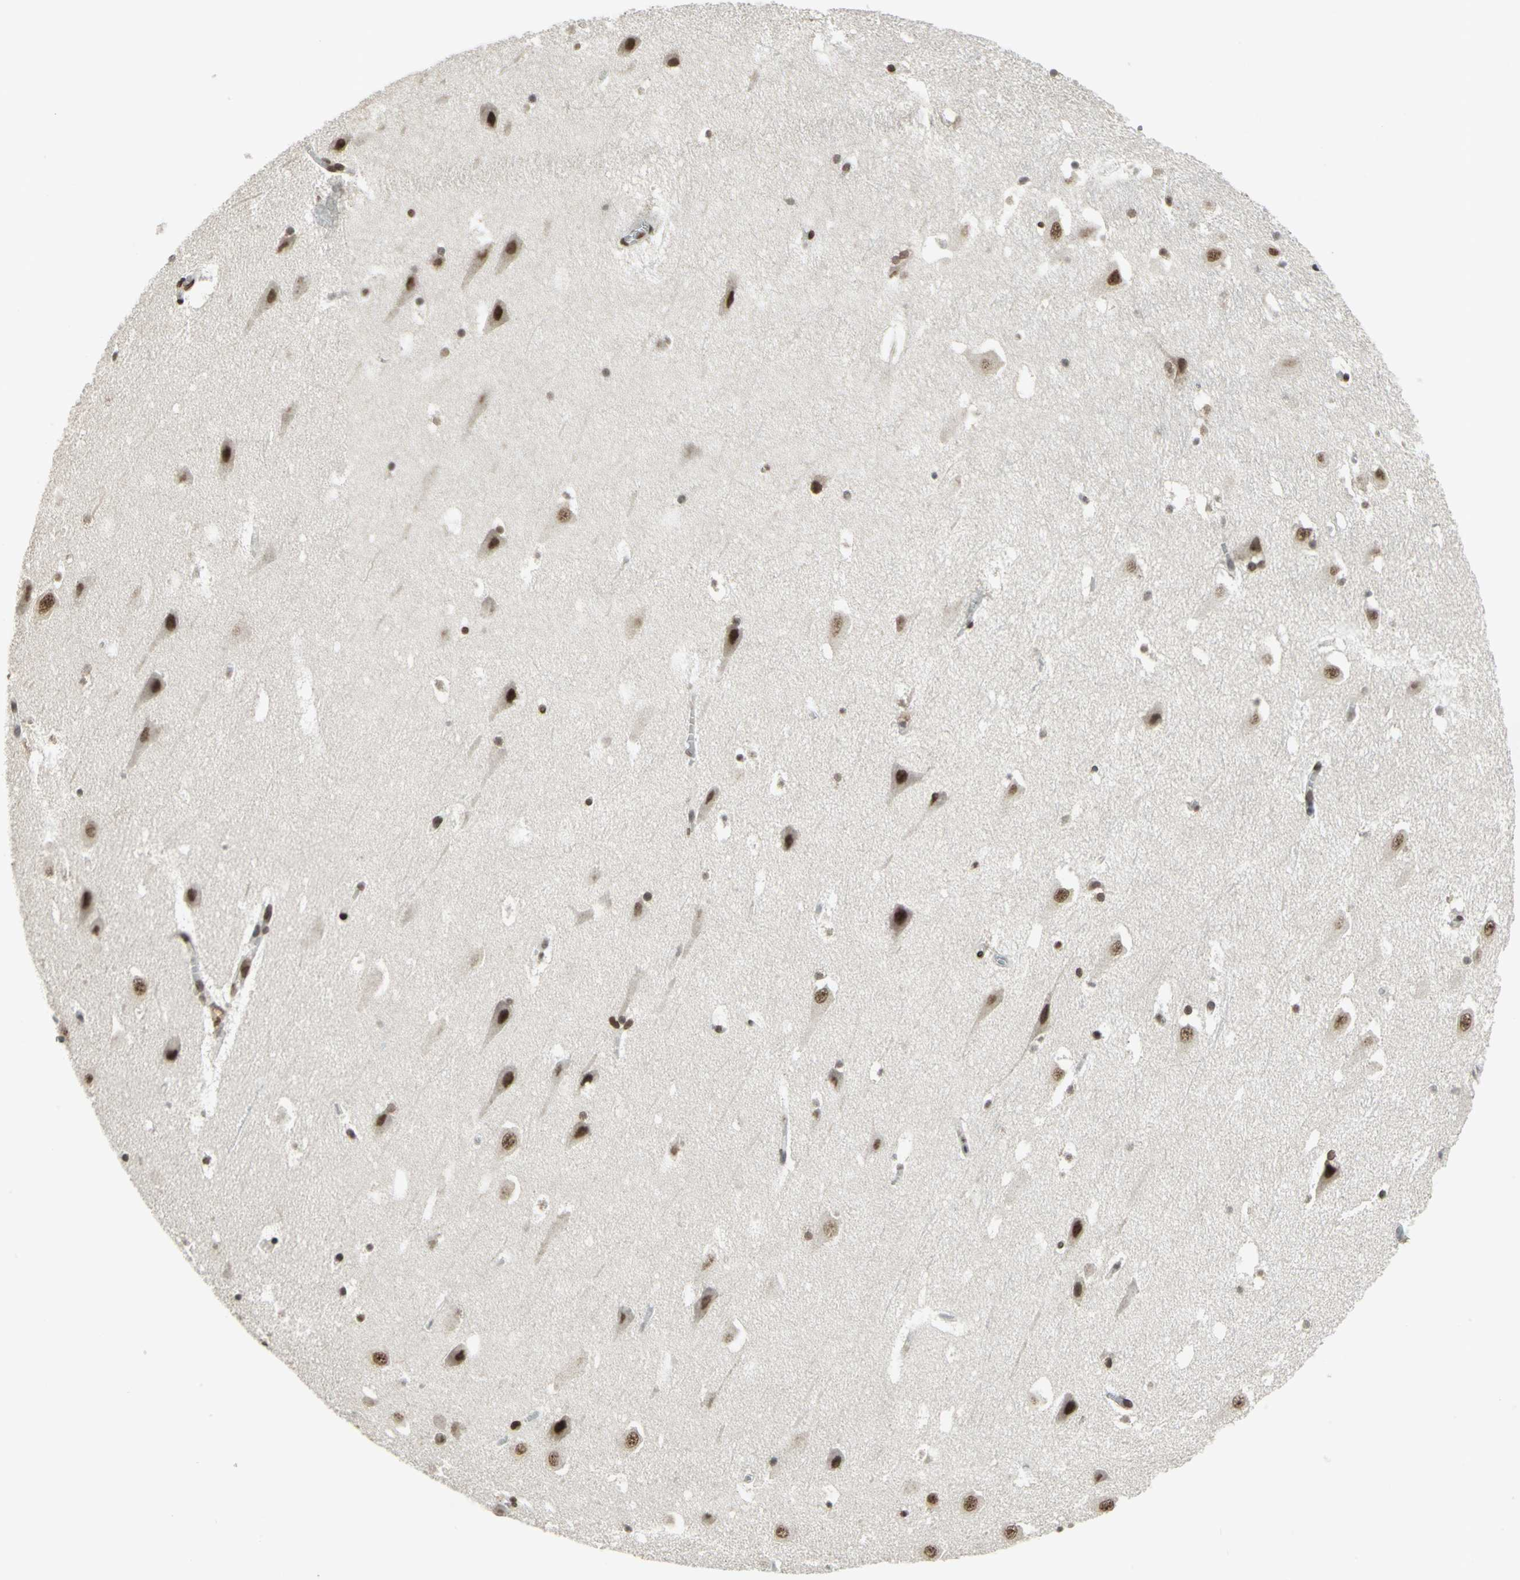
{"staining": {"intensity": "strong", "quantity": ">75%", "location": "nuclear"}, "tissue": "hippocampus", "cell_type": "Glial cells", "image_type": "normal", "snomed": [{"axis": "morphology", "description": "Normal tissue, NOS"}, {"axis": "topography", "description": "Hippocampus"}], "caption": "Immunohistochemical staining of benign hippocampus displays strong nuclear protein staining in approximately >75% of glial cells. The staining is performed using DAB (3,3'-diaminobenzidine) brown chromogen to label protein expression. The nuclei are counter-stained blue using hematoxylin.", "gene": "ISY1", "patient": {"sex": "male", "age": 45}}